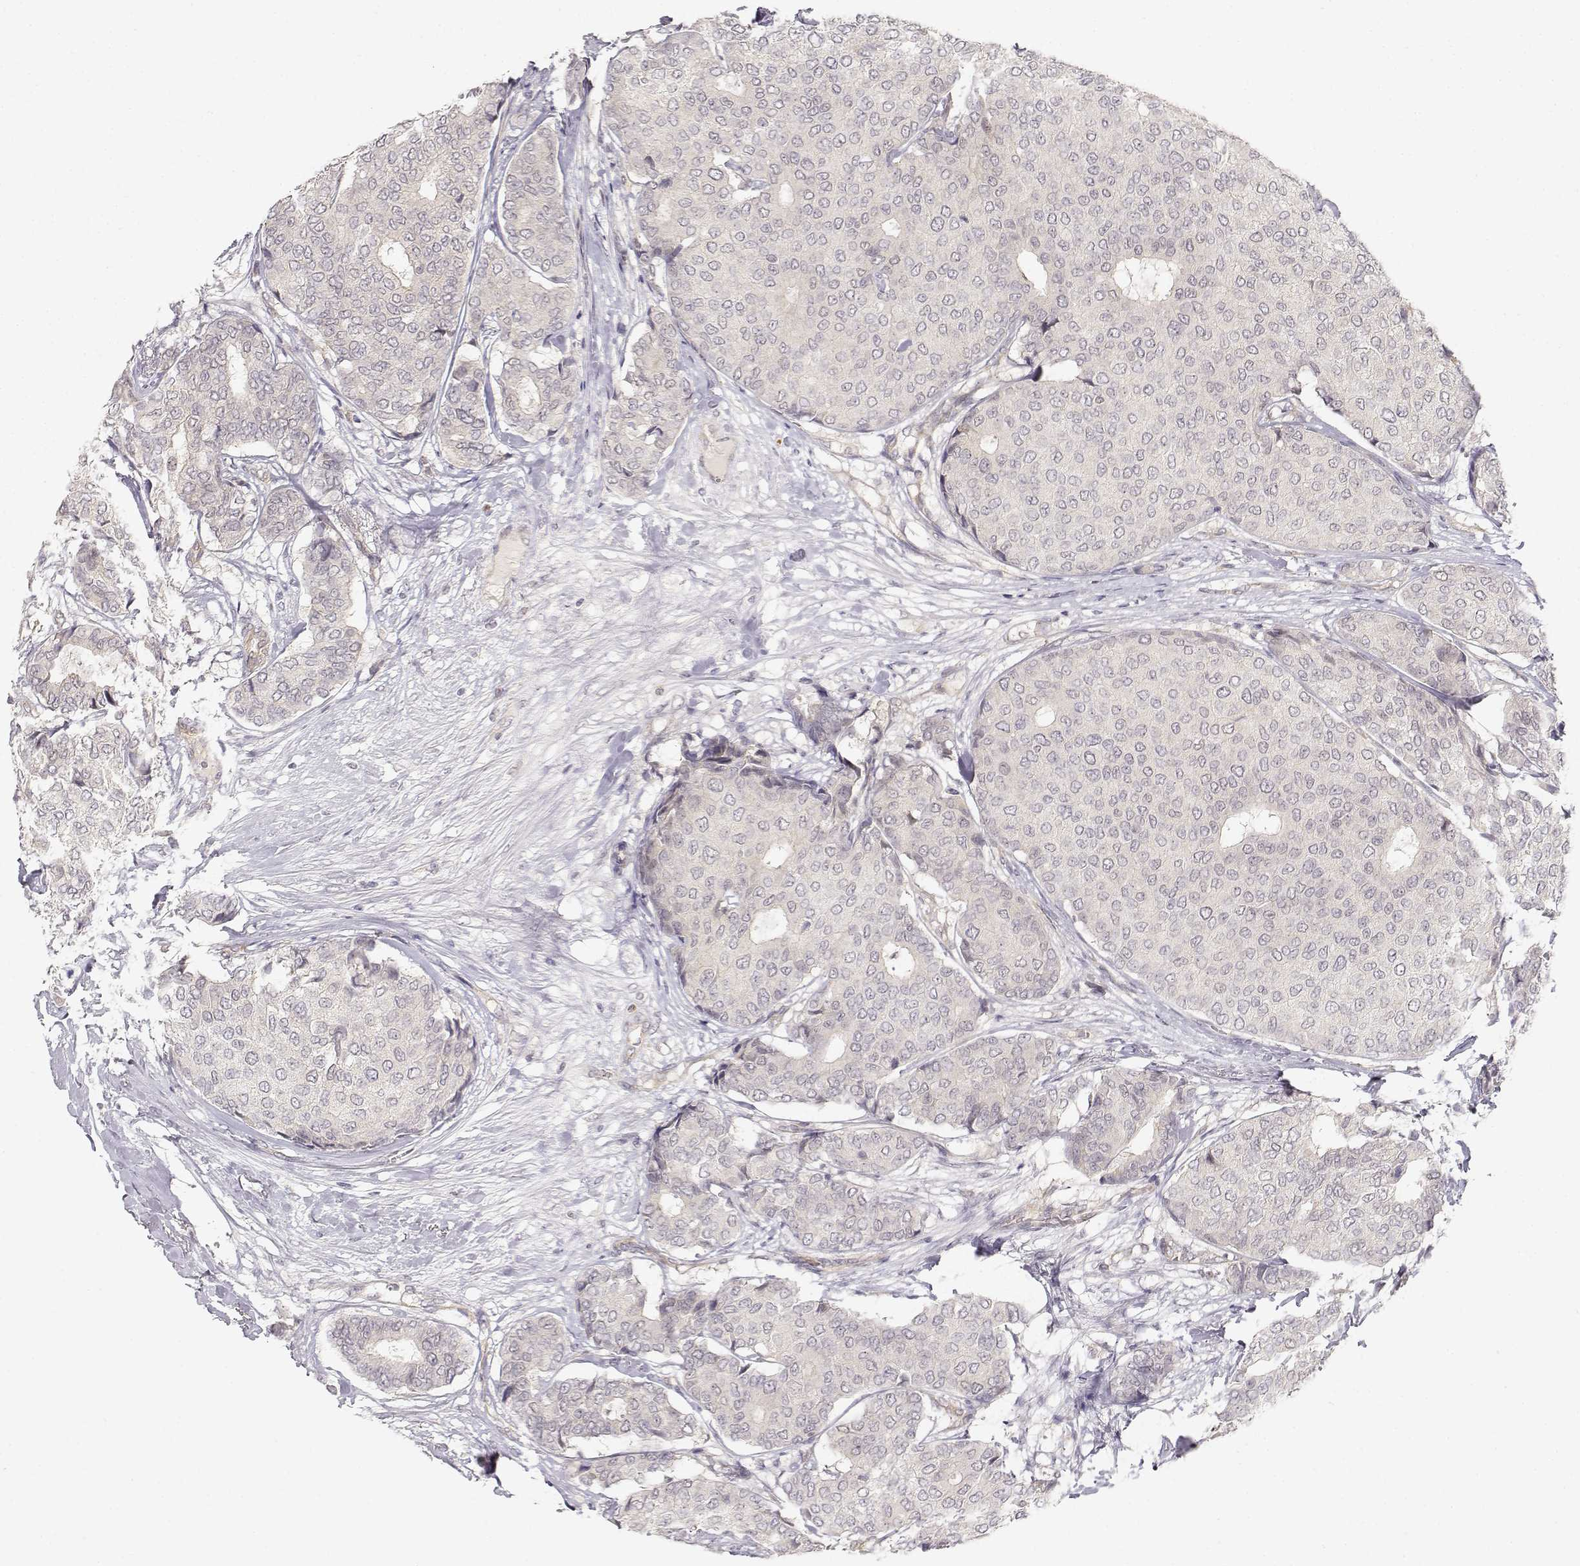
{"staining": {"intensity": "negative", "quantity": "none", "location": "none"}, "tissue": "breast cancer", "cell_type": "Tumor cells", "image_type": "cancer", "snomed": [{"axis": "morphology", "description": "Duct carcinoma"}, {"axis": "topography", "description": "Breast"}], "caption": "This image is of breast intraductal carcinoma stained with IHC to label a protein in brown with the nuclei are counter-stained blue. There is no staining in tumor cells.", "gene": "EAF2", "patient": {"sex": "female", "age": 75}}